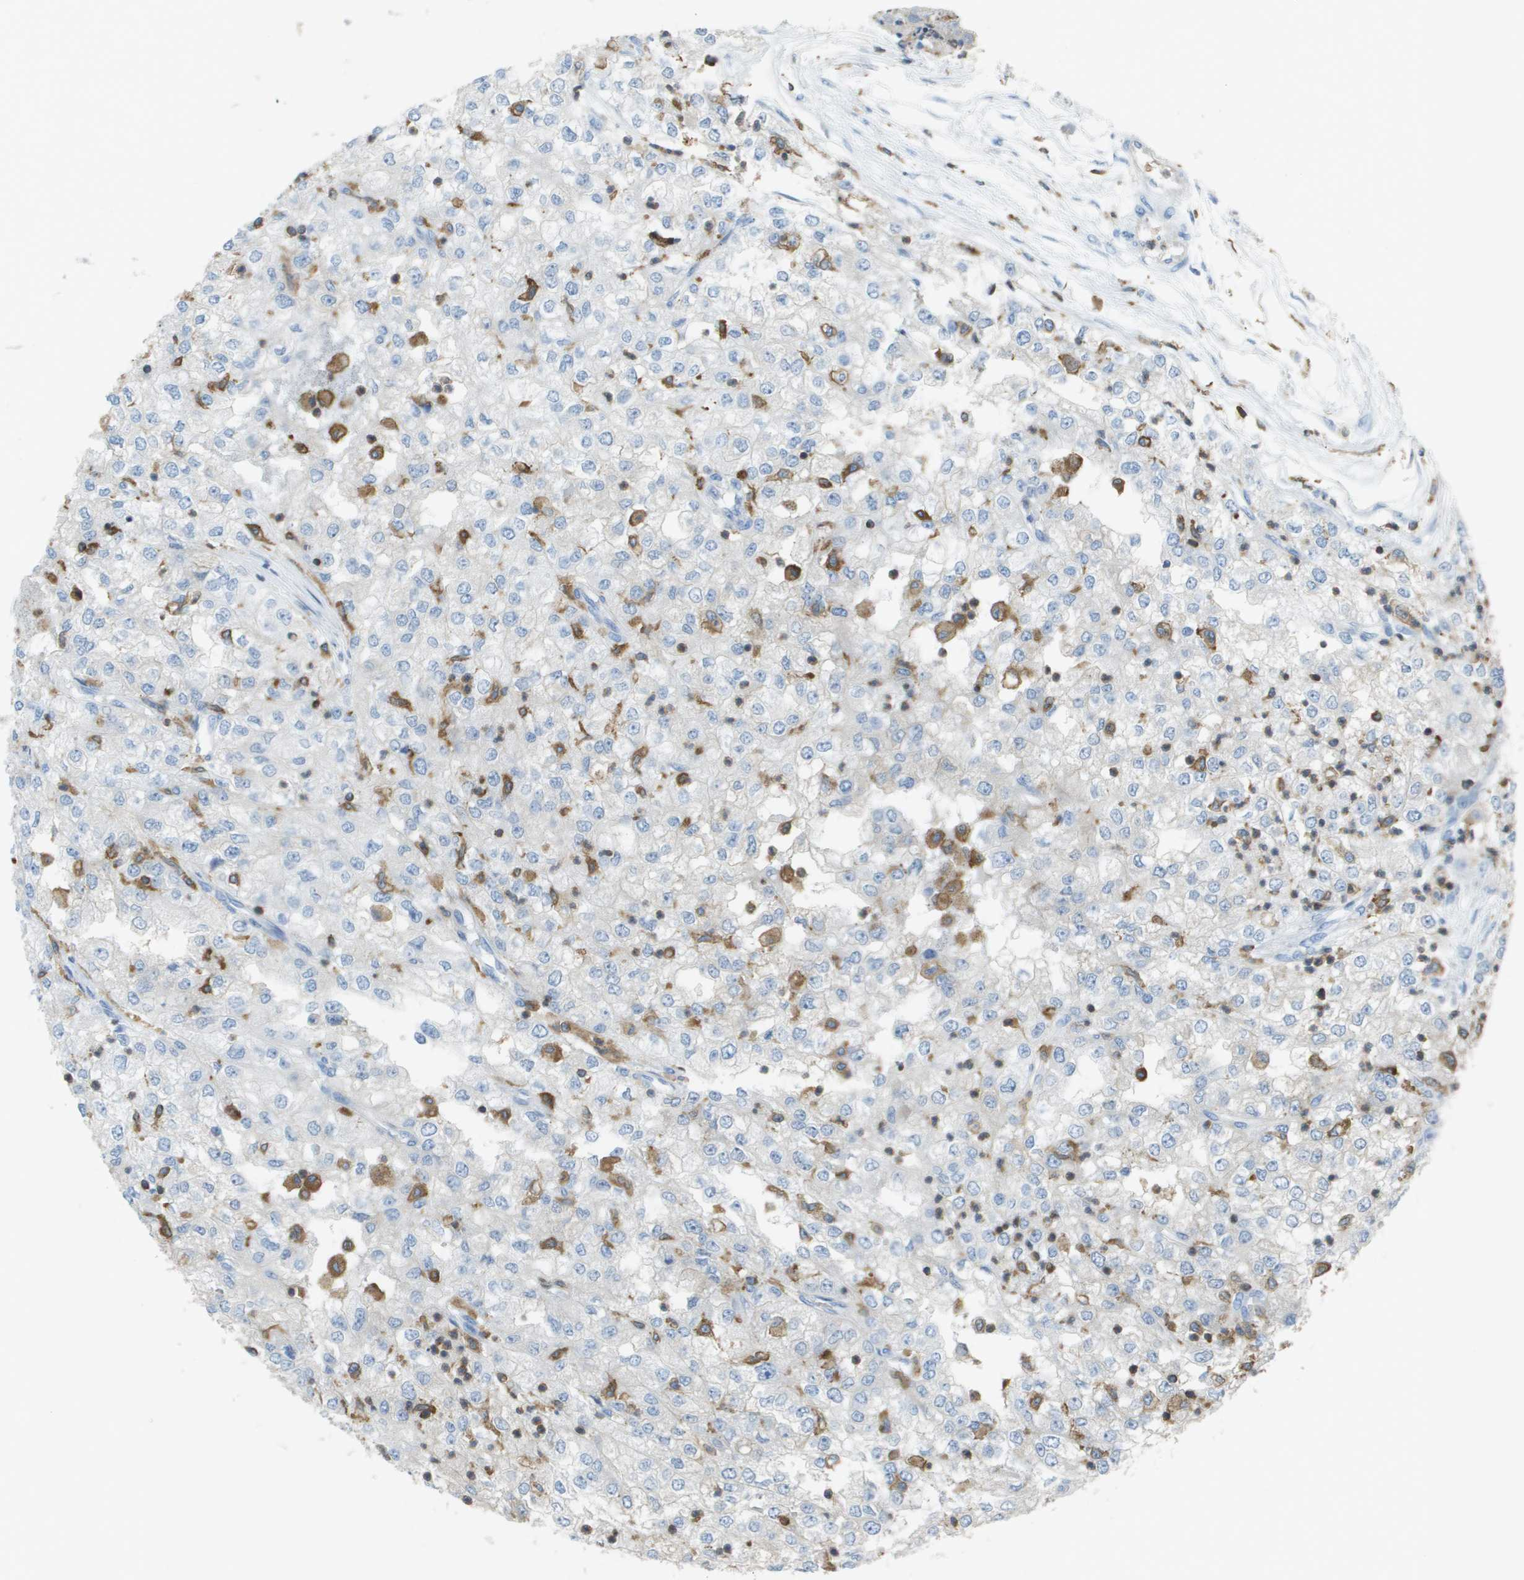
{"staining": {"intensity": "negative", "quantity": "none", "location": "none"}, "tissue": "renal cancer", "cell_type": "Tumor cells", "image_type": "cancer", "snomed": [{"axis": "morphology", "description": "Adenocarcinoma, NOS"}, {"axis": "topography", "description": "Kidney"}], "caption": "Image shows no significant protein staining in tumor cells of renal adenocarcinoma. The staining is performed using DAB (3,3'-diaminobenzidine) brown chromogen with nuclei counter-stained in using hematoxylin.", "gene": "APBB1IP", "patient": {"sex": "female", "age": 54}}